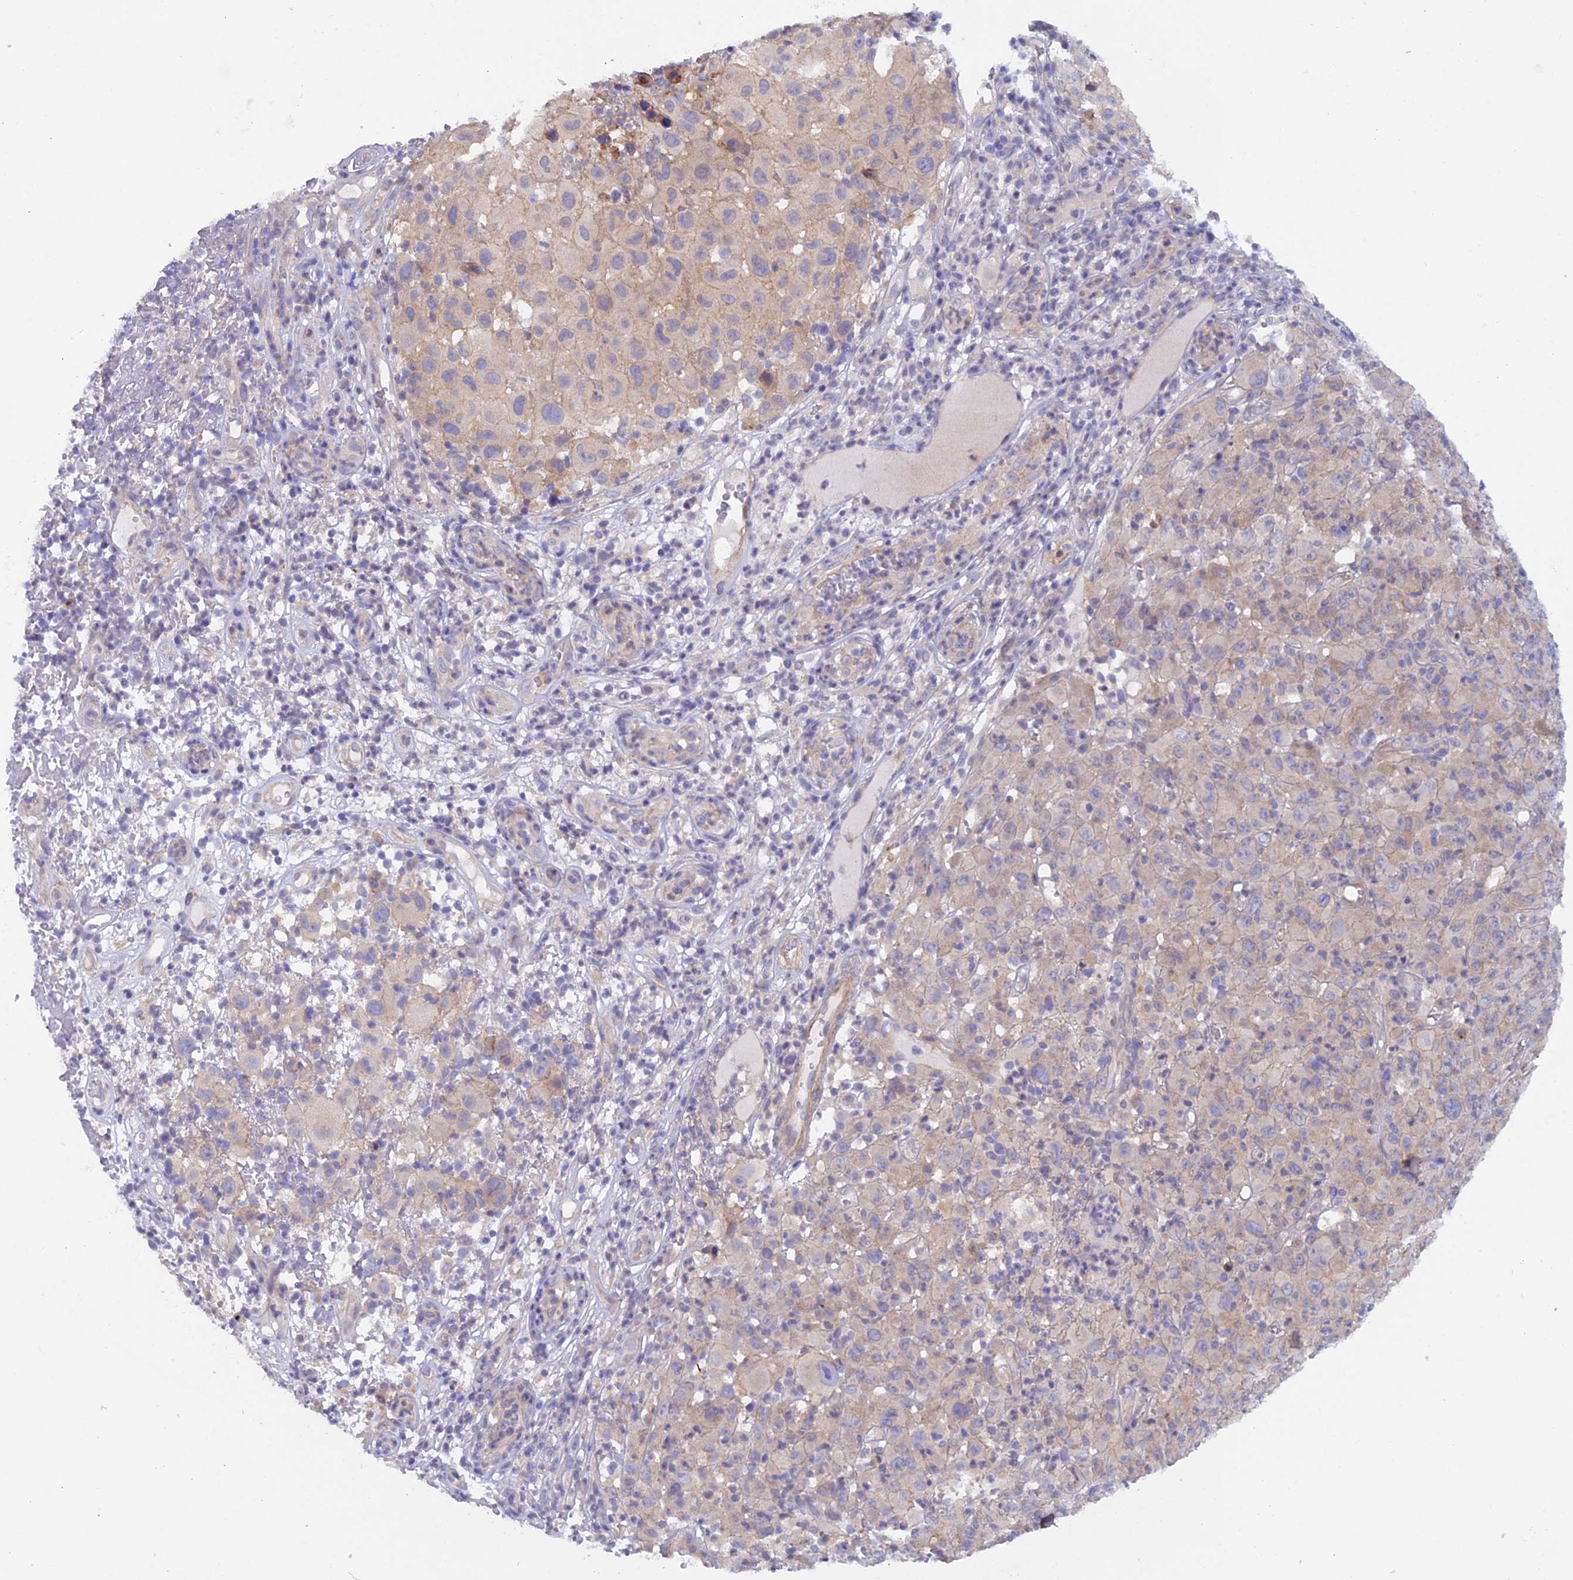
{"staining": {"intensity": "weak", "quantity": "<25%", "location": "cytoplasmic/membranous"}, "tissue": "melanoma", "cell_type": "Tumor cells", "image_type": "cancer", "snomed": [{"axis": "morphology", "description": "Malignant melanoma, NOS"}, {"axis": "topography", "description": "Skin"}], "caption": "IHC photomicrograph of neoplastic tissue: human malignant melanoma stained with DAB displays no significant protein expression in tumor cells.", "gene": "FZR1", "patient": {"sex": "male", "age": 73}}